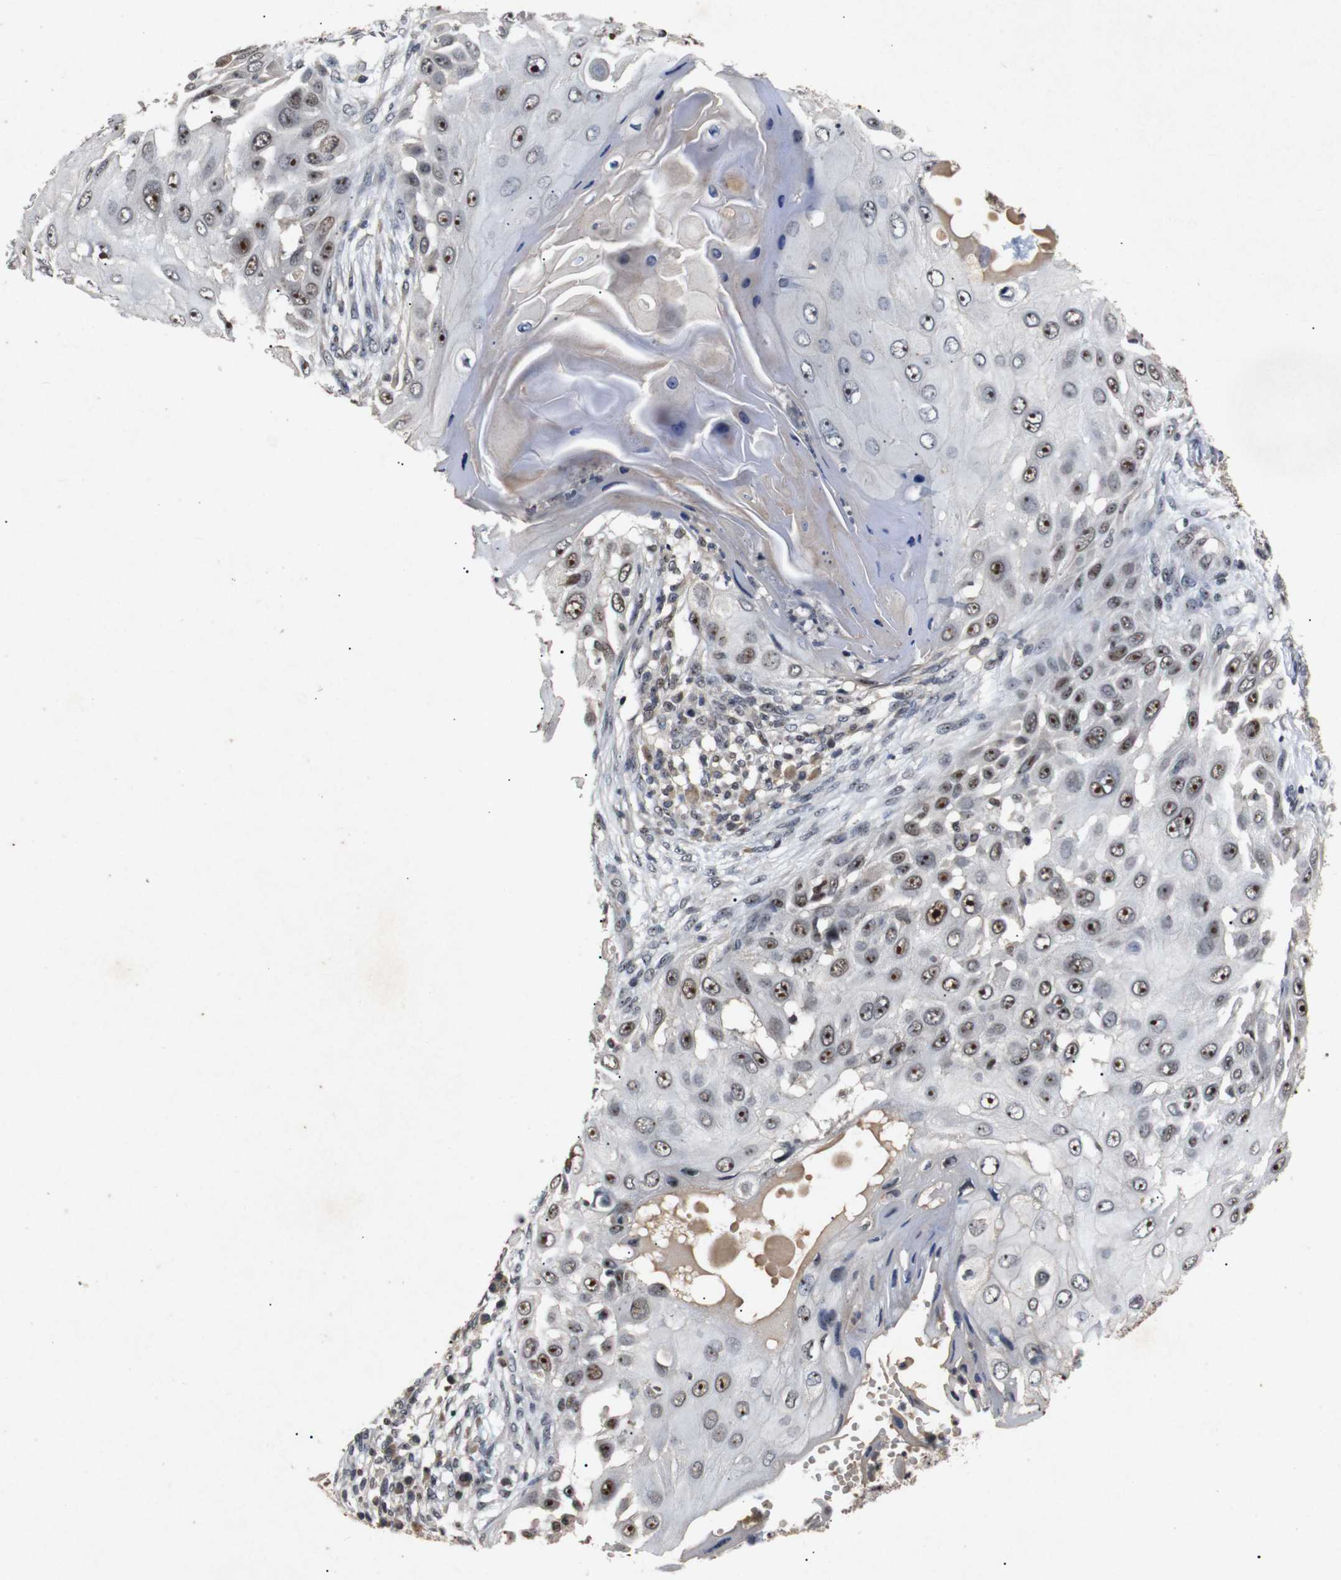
{"staining": {"intensity": "strong", "quantity": ">75%", "location": "nuclear"}, "tissue": "skin cancer", "cell_type": "Tumor cells", "image_type": "cancer", "snomed": [{"axis": "morphology", "description": "Squamous cell carcinoma, NOS"}, {"axis": "topography", "description": "Skin"}], "caption": "This is a photomicrograph of immunohistochemistry (IHC) staining of skin cancer (squamous cell carcinoma), which shows strong expression in the nuclear of tumor cells.", "gene": "PARN", "patient": {"sex": "female", "age": 44}}